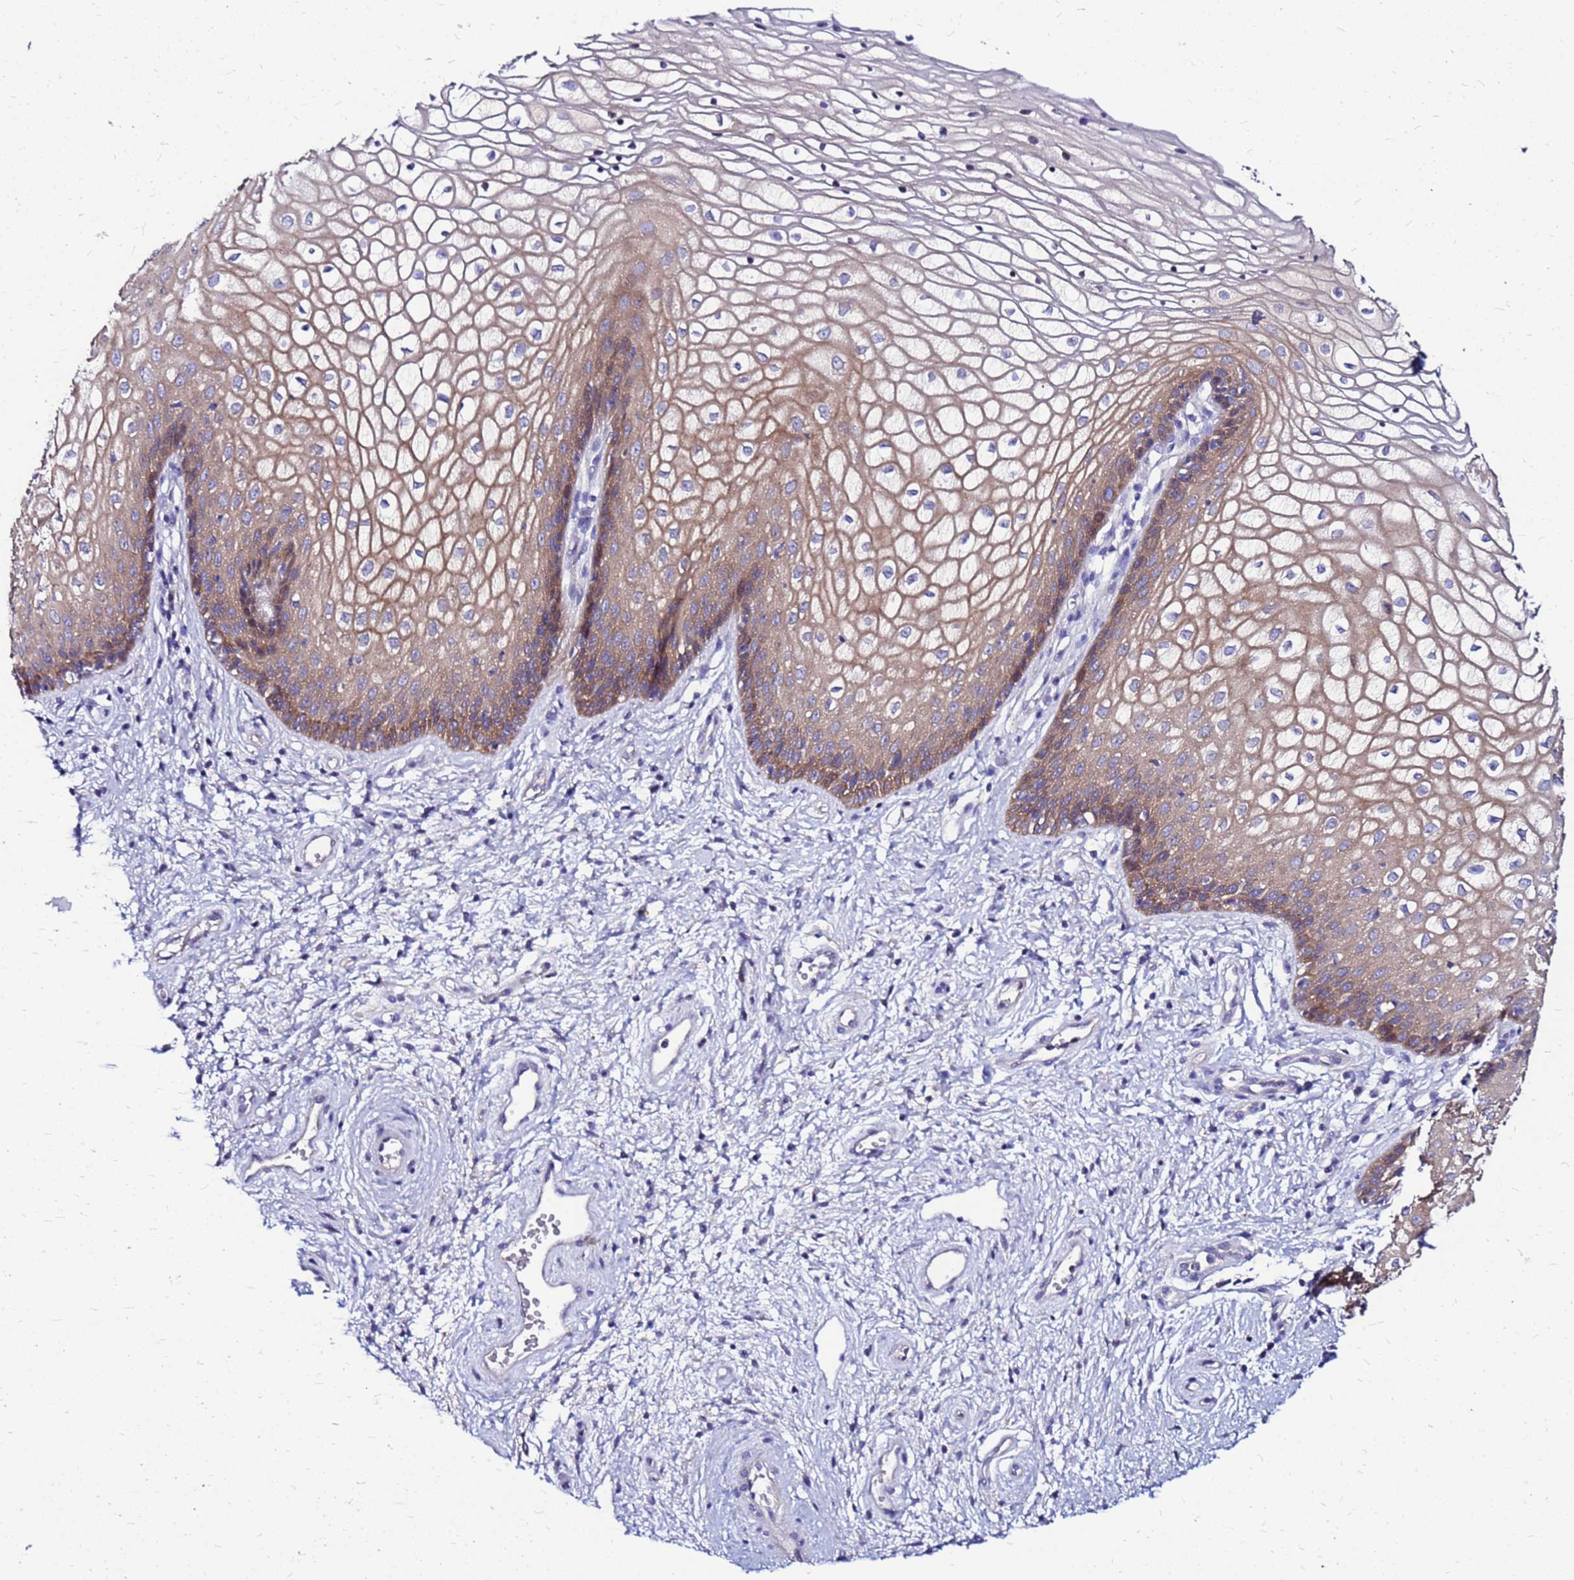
{"staining": {"intensity": "moderate", "quantity": ">75%", "location": "cytoplasmic/membranous"}, "tissue": "vagina", "cell_type": "Squamous epithelial cells", "image_type": "normal", "snomed": [{"axis": "morphology", "description": "Normal tissue, NOS"}, {"axis": "topography", "description": "Vagina"}], "caption": "Moderate cytoplasmic/membranous protein staining is seen in about >75% of squamous epithelial cells in vagina. Immunohistochemistry (ihc) stains the protein in brown and the nuclei are stained blue.", "gene": "ARHGEF35", "patient": {"sex": "female", "age": 34}}